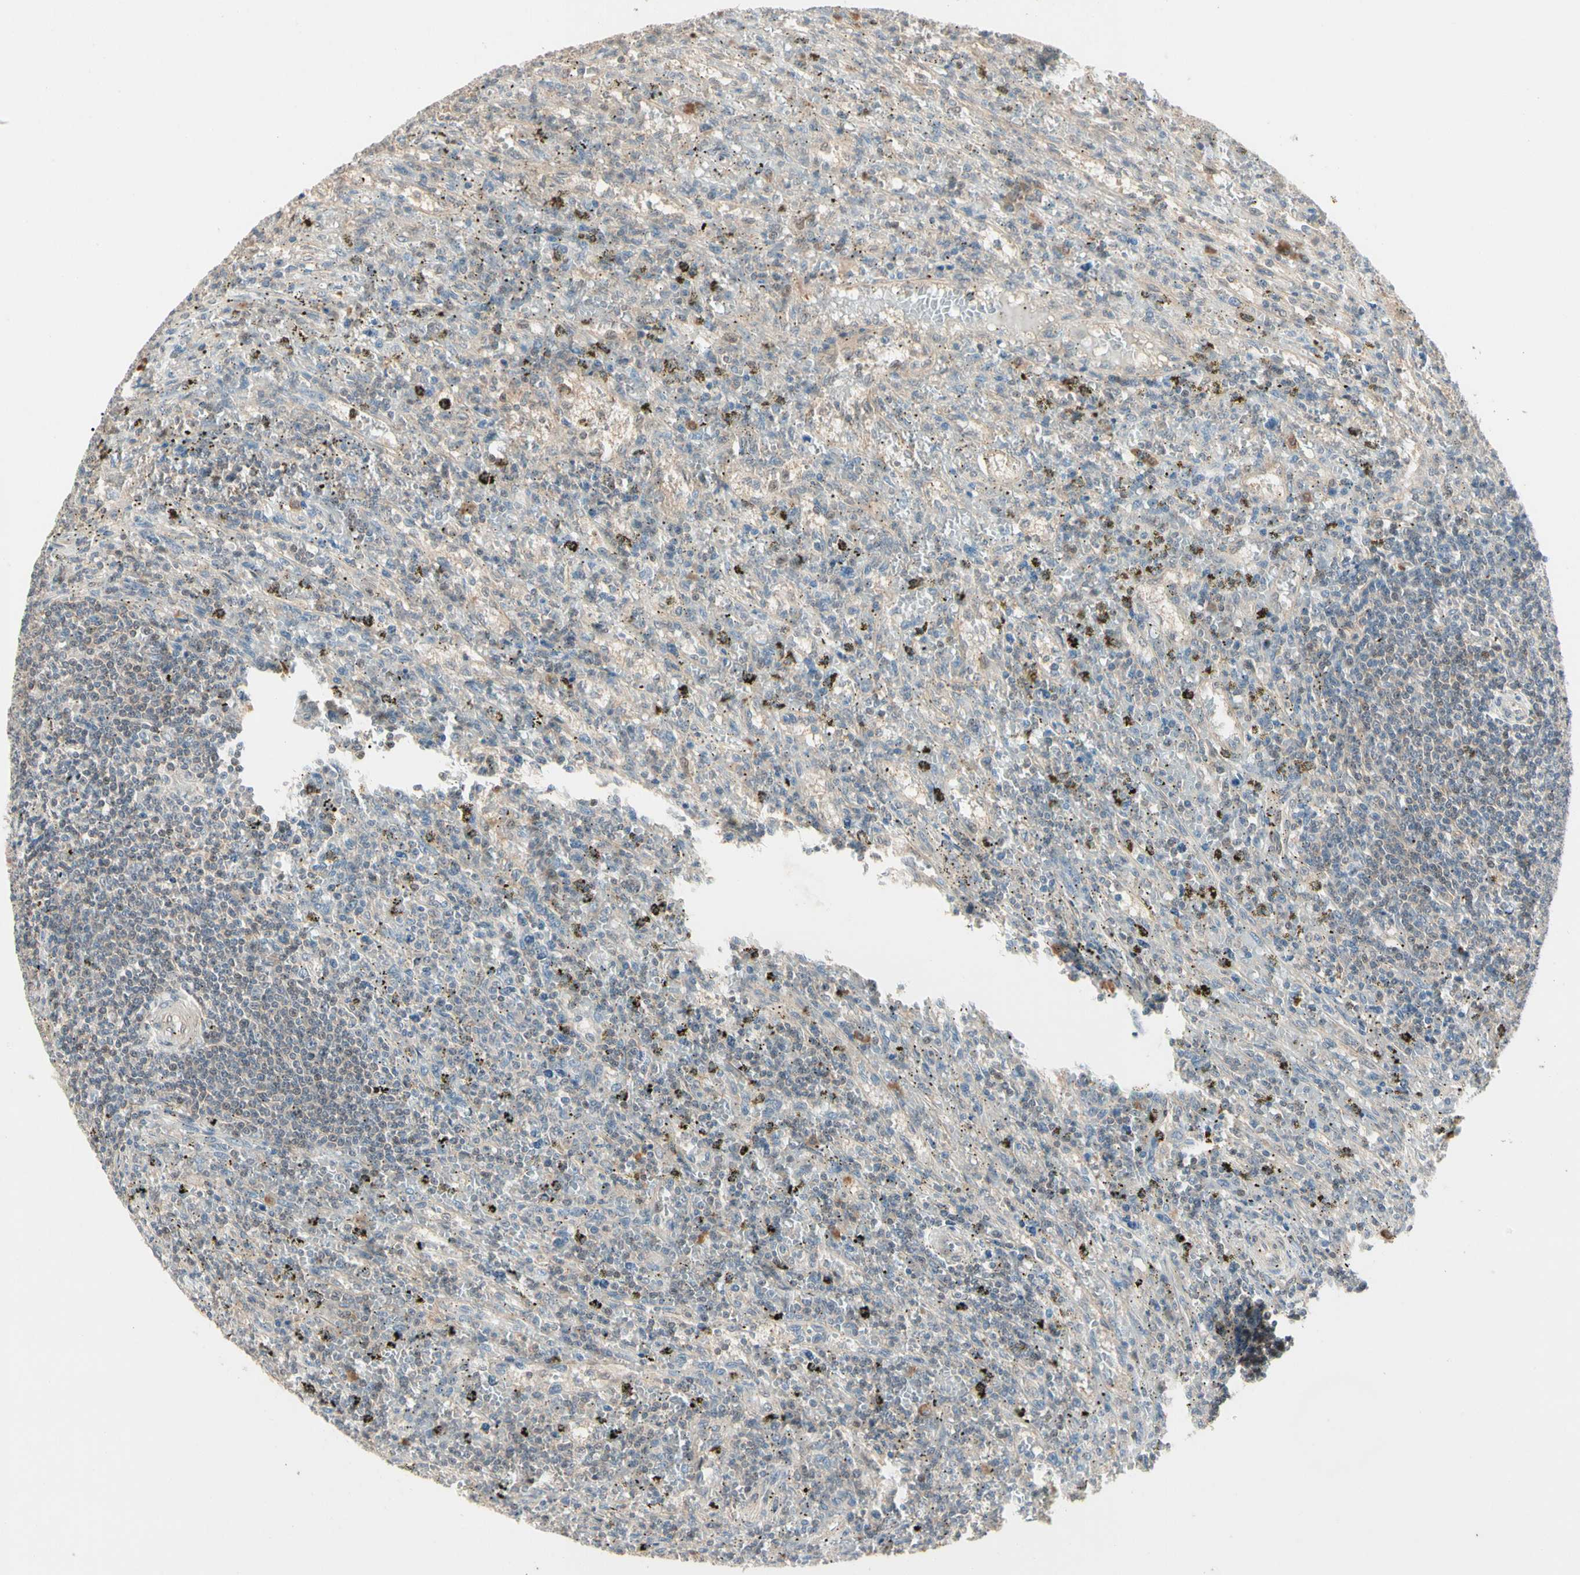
{"staining": {"intensity": "weak", "quantity": "25%-75%", "location": "cytoplasmic/membranous"}, "tissue": "lymphoma", "cell_type": "Tumor cells", "image_type": "cancer", "snomed": [{"axis": "morphology", "description": "Malignant lymphoma, non-Hodgkin's type, Low grade"}, {"axis": "topography", "description": "Spleen"}], "caption": "Immunohistochemical staining of human lymphoma reveals low levels of weak cytoplasmic/membranous expression in about 25%-75% of tumor cells.", "gene": "ATG4C", "patient": {"sex": "male", "age": 76}}